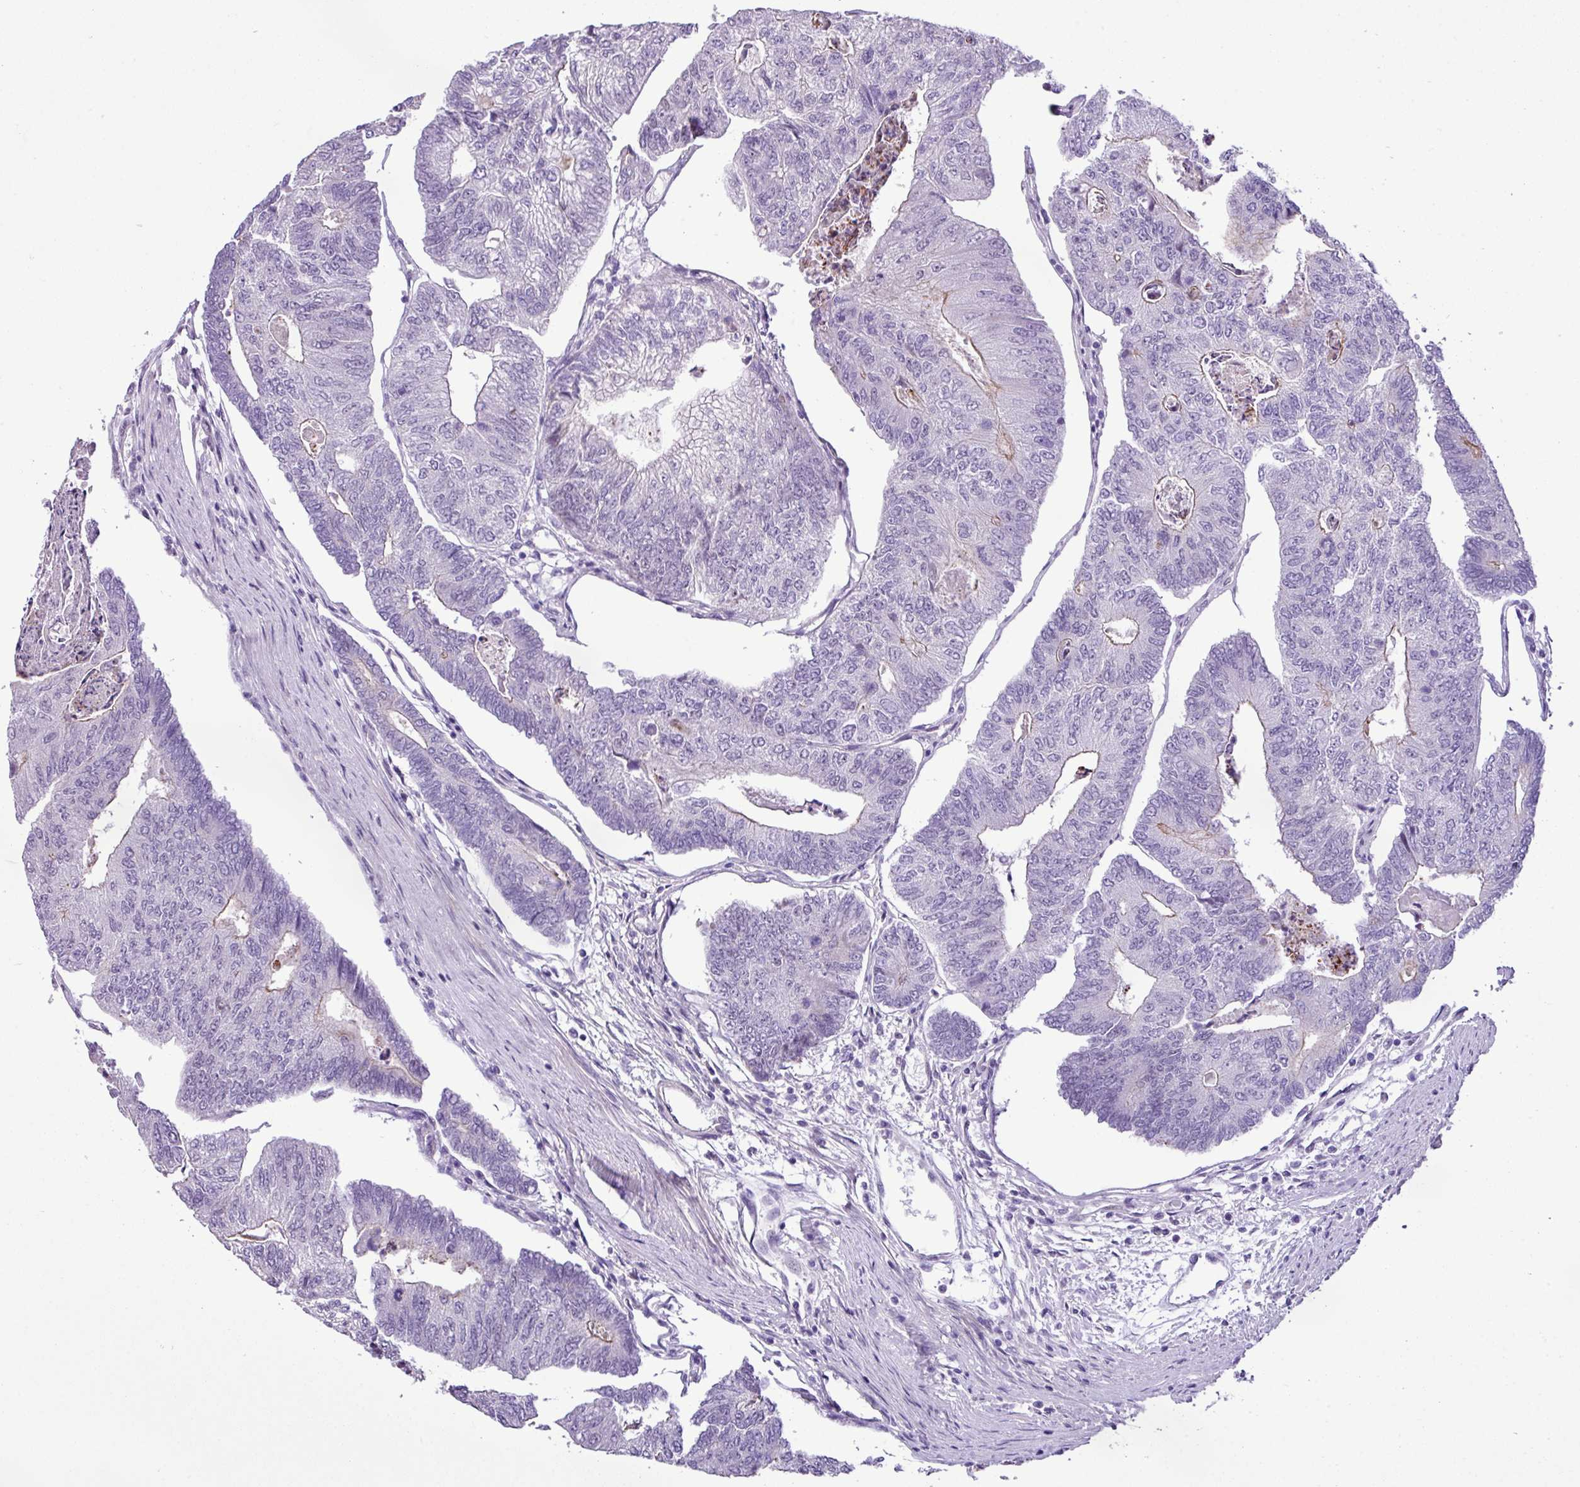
{"staining": {"intensity": "moderate", "quantity": "<25%", "location": "cytoplasmic/membranous"}, "tissue": "colorectal cancer", "cell_type": "Tumor cells", "image_type": "cancer", "snomed": [{"axis": "morphology", "description": "Adenocarcinoma, NOS"}, {"axis": "topography", "description": "Colon"}], "caption": "The histopathology image shows immunohistochemical staining of colorectal cancer. There is moderate cytoplasmic/membranous positivity is seen in about <25% of tumor cells.", "gene": "YLPM1", "patient": {"sex": "female", "age": 67}}